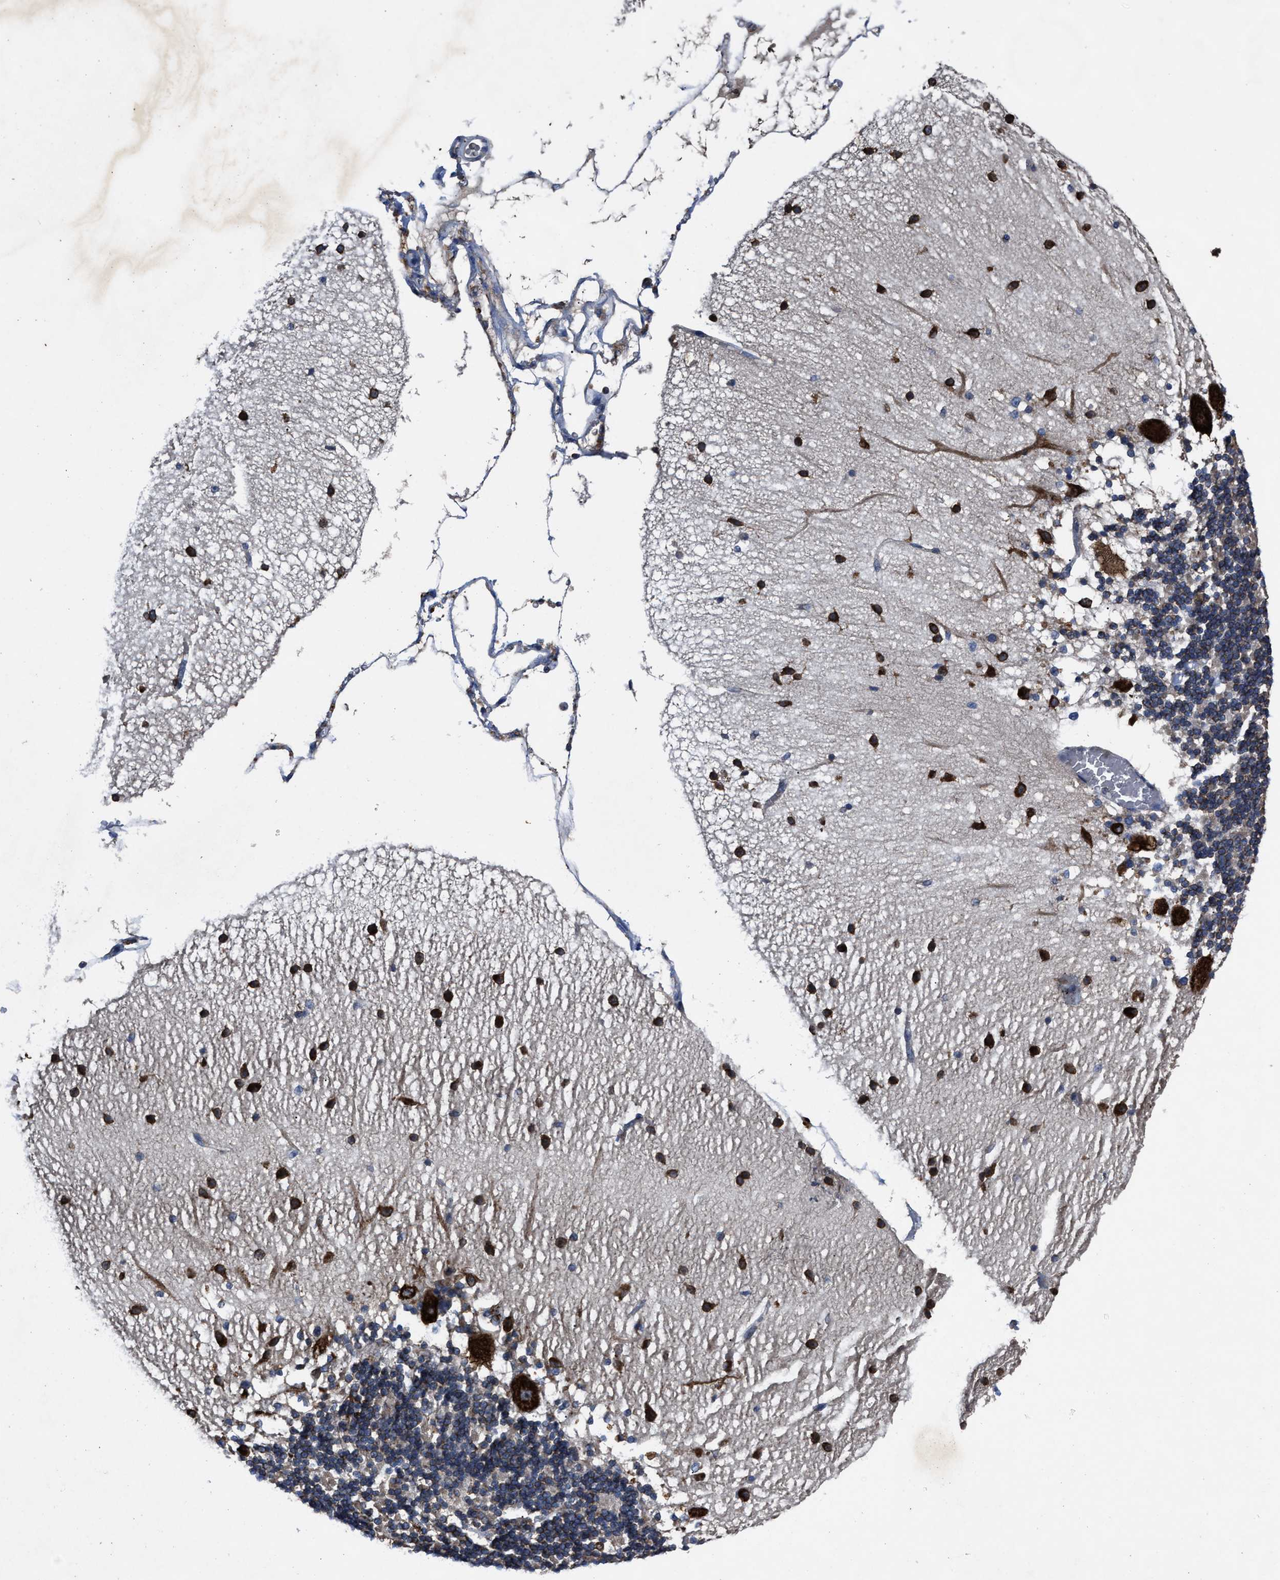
{"staining": {"intensity": "weak", "quantity": "25%-75%", "location": "cytoplasmic/membranous"}, "tissue": "cerebellum", "cell_type": "Cells in granular layer", "image_type": "normal", "snomed": [{"axis": "morphology", "description": "Normal tissue, NOS"}, {"axis": "topography", "description": "Cerebellum"}], "caption": "Unremarkable cerebellum demonstrates weak cytoplasmic/membranous positivity in about 25%-75% of cells in granular layer The staining was performed using DAB to visualize the protein expression in brown, while the nuclei were stained in blue with hematoxylin (Magnification: 20x)..", "gene": "UPF1", "patient": {"sex": "female", "age": 54}}